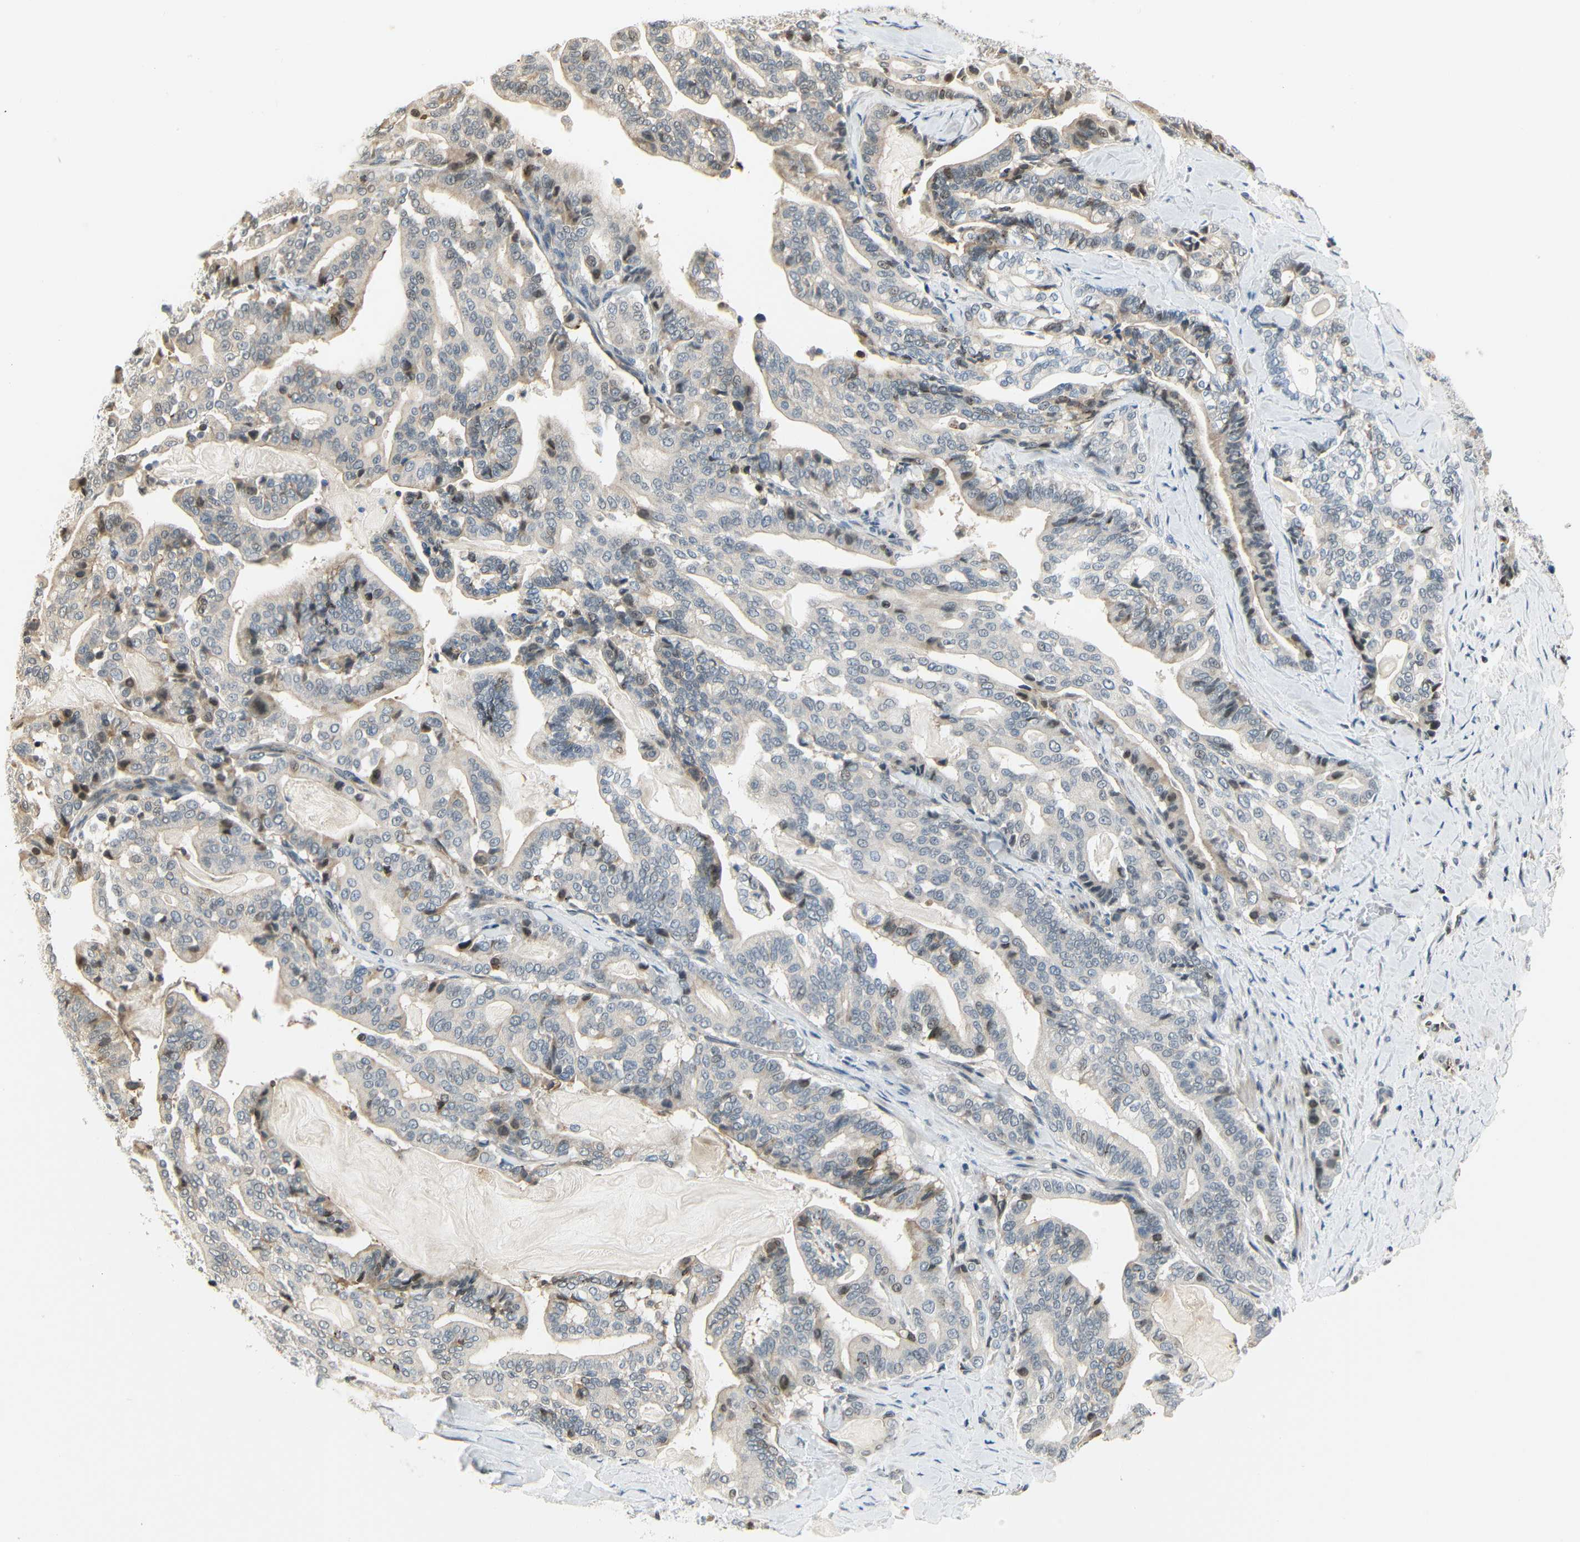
{"staining": {"intensity": "weak", "quantity": "<25%", "location": "nuclear"}, "tissue": "pancreatic cancer", "cell_type": "Tumor cells", "image_type": "cancer", "snomed": [{"axis": "morphology", "description": "Adenocarcinoma, NOS"}, {"axis": "topography", "description": "Pancreas"}], "caption": "An immunohistochemistry histopathology image of adenocarcinoma (pancreatic) is shown. There is no staining in tumor cells of adenocarcinoma (pancreatic).", "gene": "IMPG2", "patient": {"sex": "male", "age": 63}}